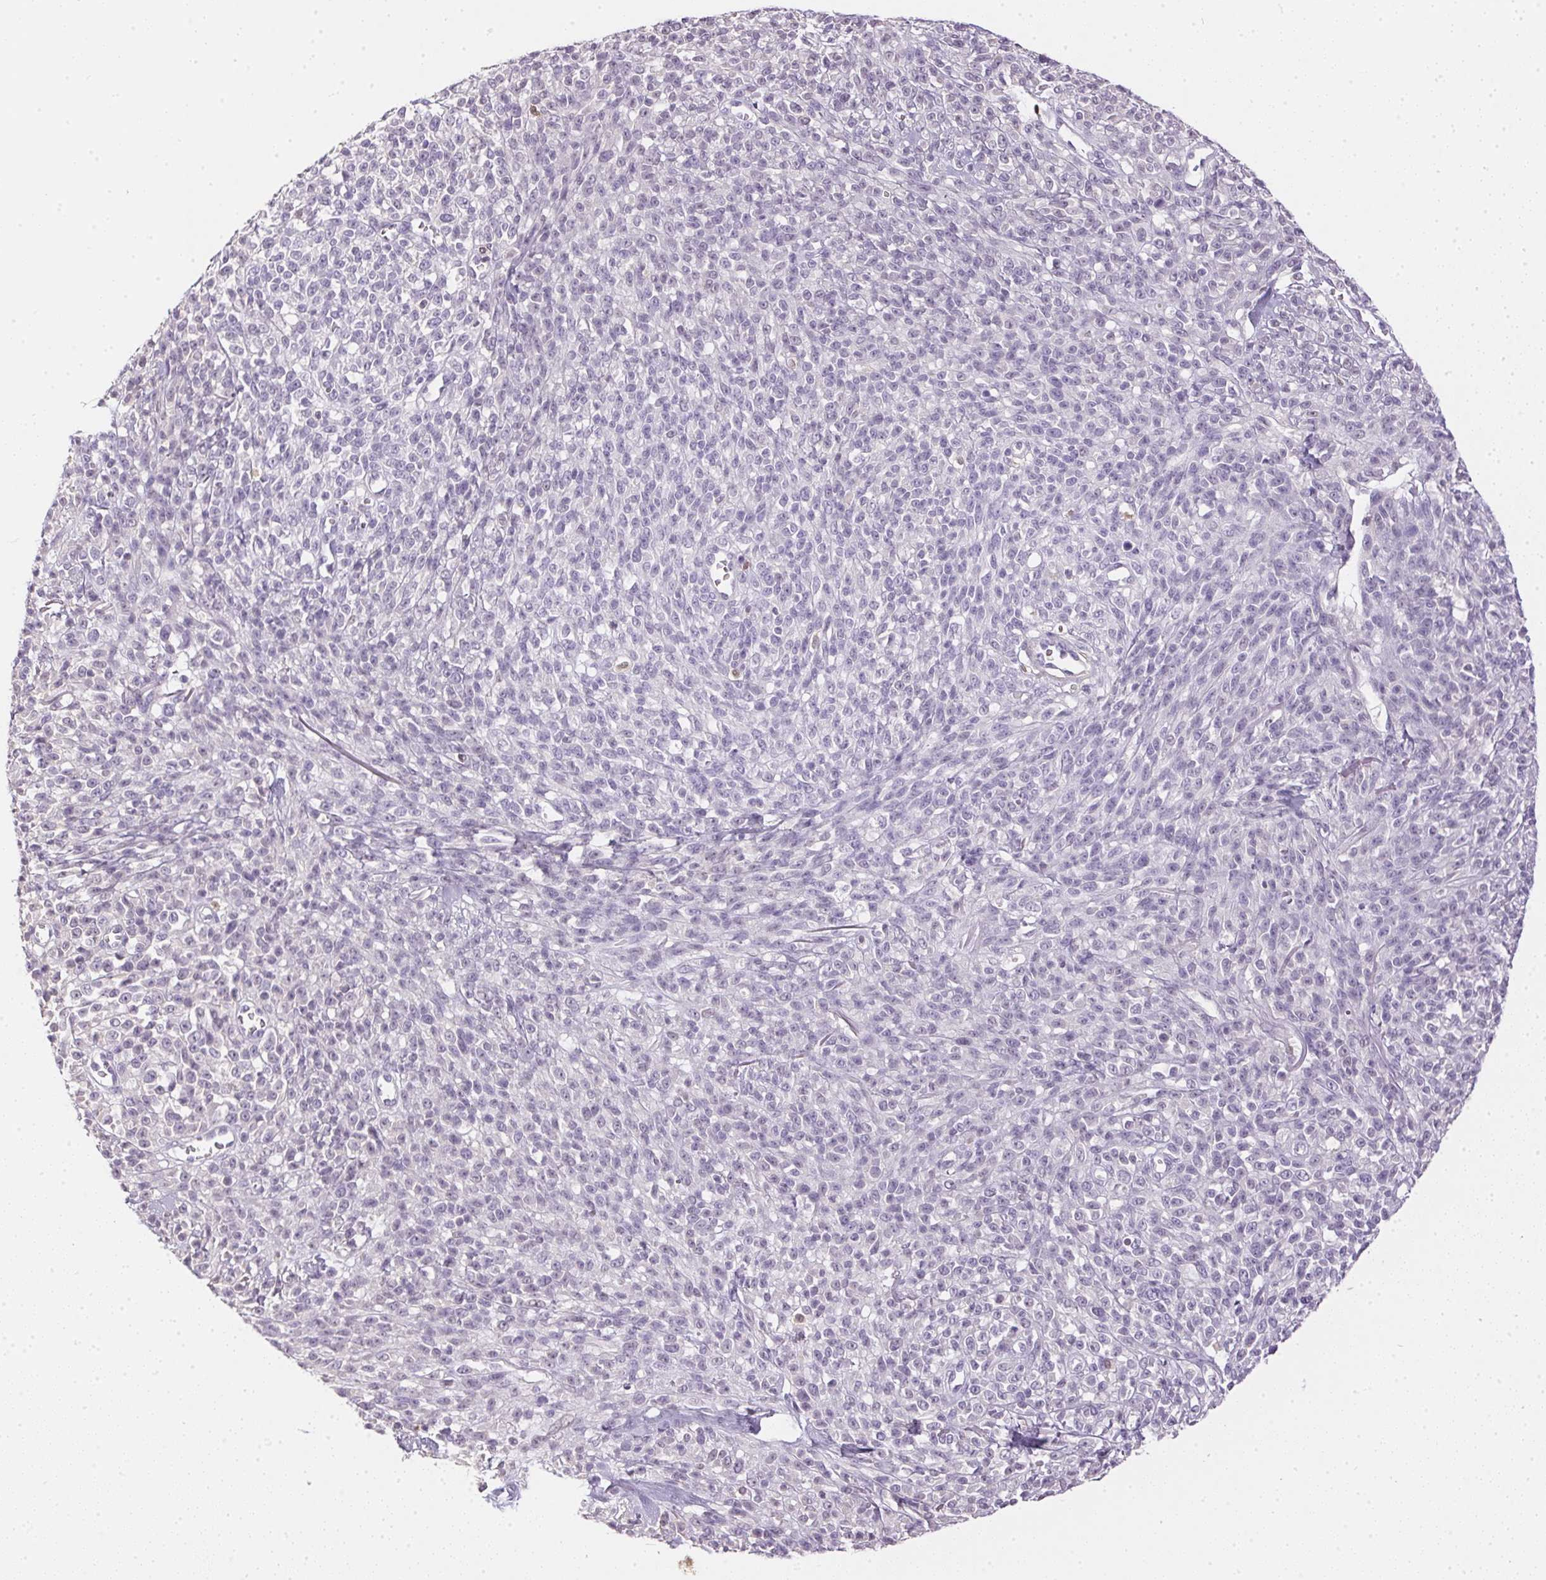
{"staining": {"intensity": "negative", "quantity": "none", "location": "none"}, "tissue": "melanoma", "cell_type": "Tumor cells", "image_type": "cancer", "snomed": [{"axis": "morphology", "description": "Malignant melanoma, NOS"}, {"axis": "topography", "description": "Skin"}, {"axis": "topography", "description": "Skin of trunk"}], "caption": "High magnification brightfield microscopy of melanoma stained with DAB (3,3'-diaminobenzidine) (brown) and counterstained with hematoxylin (blue): tumor cells show no significant positivity.", "gene": "S100A3", "patient": {"sex": "male", "age": 74}}